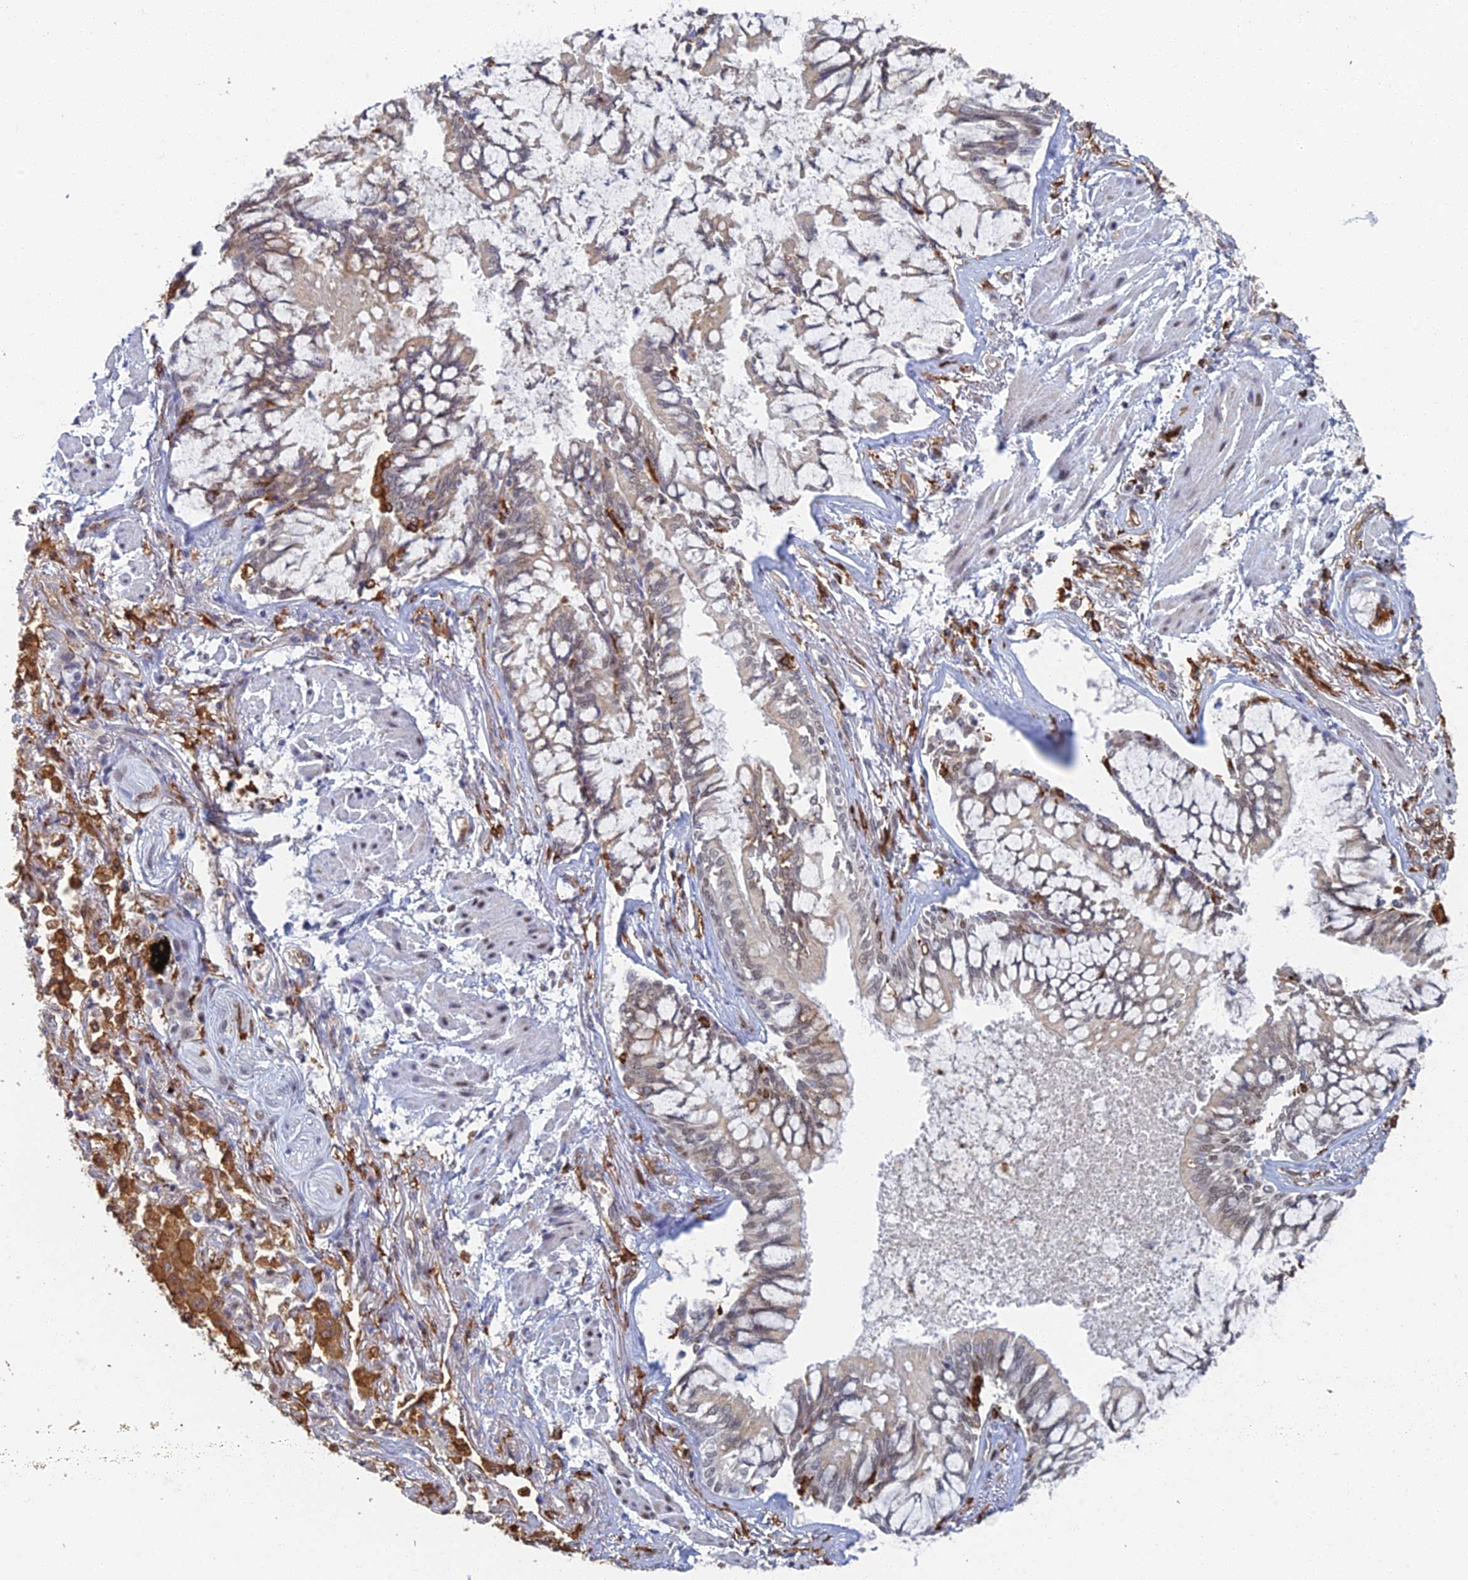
{"staining": {"intensity": "weak", "quantity": "<25%", "location": "cytoplasmic/membranous"}, "tissue": "lung cancer", "cell_type": "Tumor cells", "image_type": "cancer", "snomed": [{"axis": "morphology", "description": "Adenocarcinoma, NOS"}, {"axis": "topography", "description": "Lung"}], "caption": "This is a image of IHC staining of lung adenocarcinoma, which shows no expression in tumor cells. (DAB immunohistochemistry (IHC), high magnification).", "gene": "GPATCH1", "patient": {"sex": "male", "age": 67}}